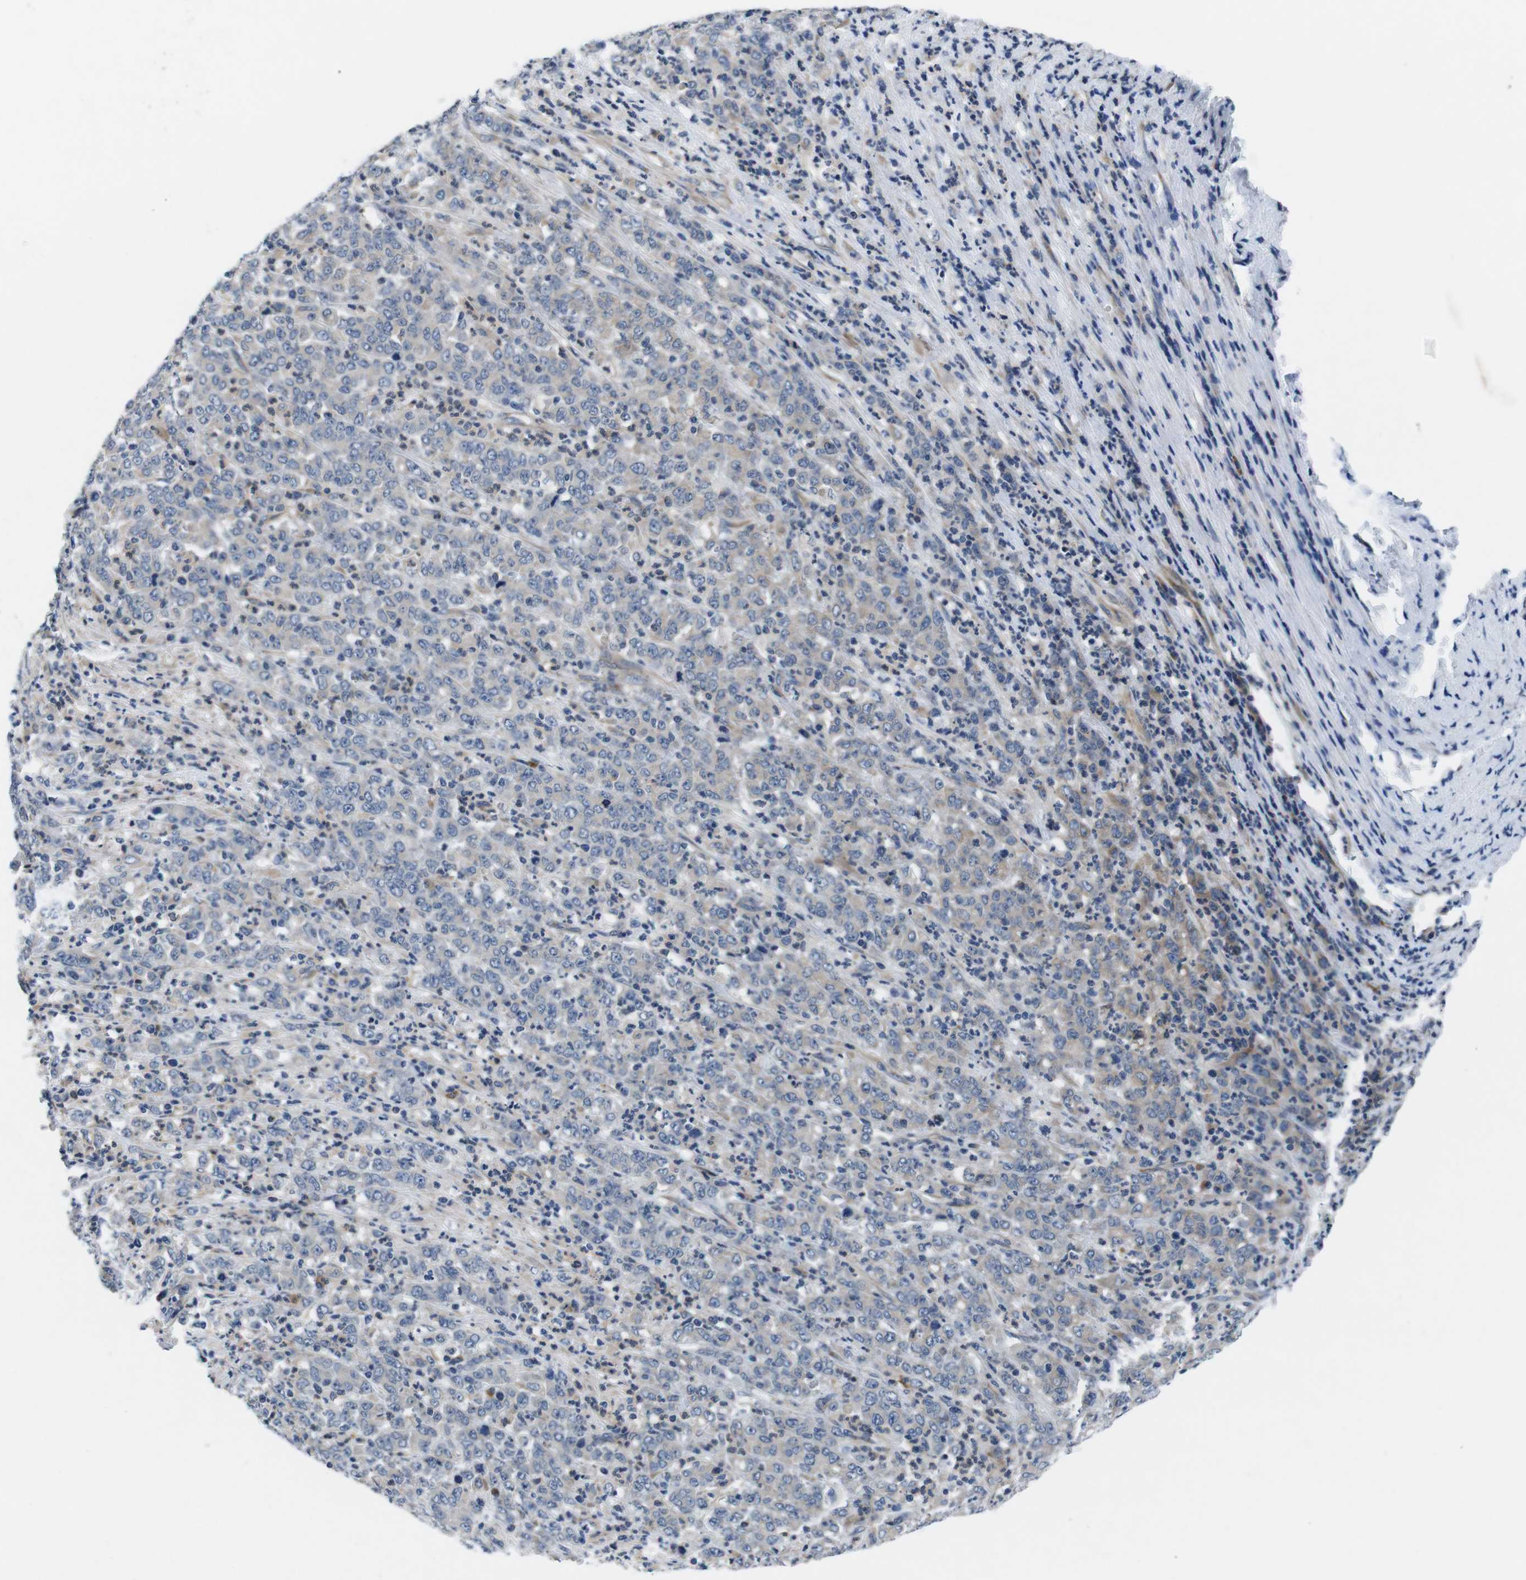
{"staining": {"intensity": "weak", "quantity": ">75%", "location": "cytoplasmic/membranous"}, "tissue": "stomach cancer", "cell_type": "Tumor cells", "image_type": "cancer", "snomed": [{"axis": "morphology", "description": "Adenocarcinoma, NOS"}, {"axis": "topography", "description": "Stomach, lower"}], "caption": "Approximately >75% of tumor cells in adenocarcinoma (stomach) reveal weak cytoplasmic/membranous protein staining as visualized by brown immunohistochemical staining.", "gene": "JAK1", "patient": {"sex": "female", "age": 71}}